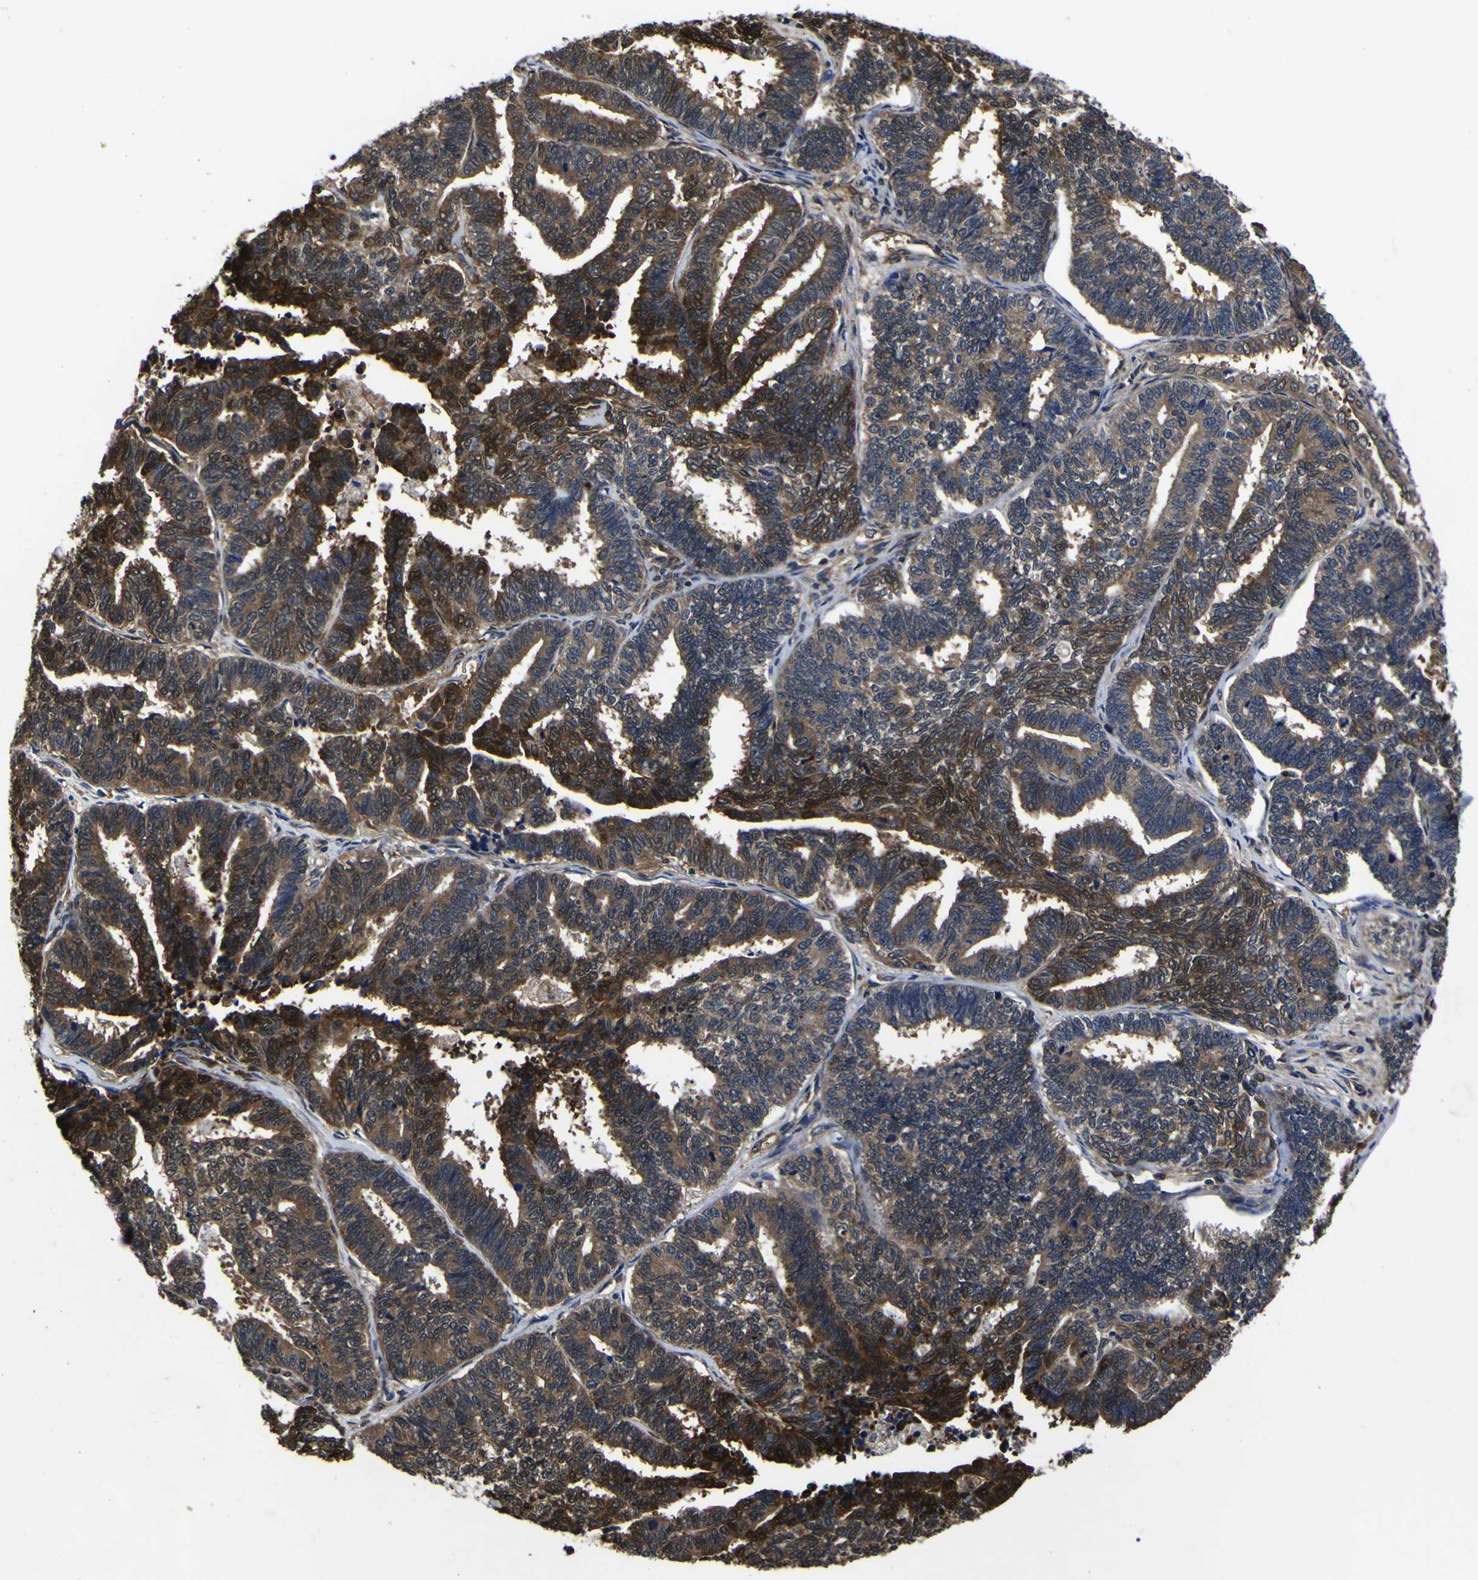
{"staining": {"intensity": "strong", "quantity": "25%-75%", "location": "cytoplasmic/membranous,nuclear"}, "tissue": "endometrial cancer", "cell_type": "Tumor cells", "image_type": "cancer", "snomed": [{"axis": "morphology", "description": "Adenocarcinoma, NOS"}, {"axis": "topography", "description": "Endometrium"}], "caption": "Protein analysis of endometrial cancer (adenocarcinoma) tissue reveals strong cytoplasmic/membranous and nuclear expression in approximately 25%-75% of tumor cells. (Brightfield microscopy of DAB IHC at high magnification).", "gene": "FAM110B", "patient": {"sex": "female", "age": 70}}